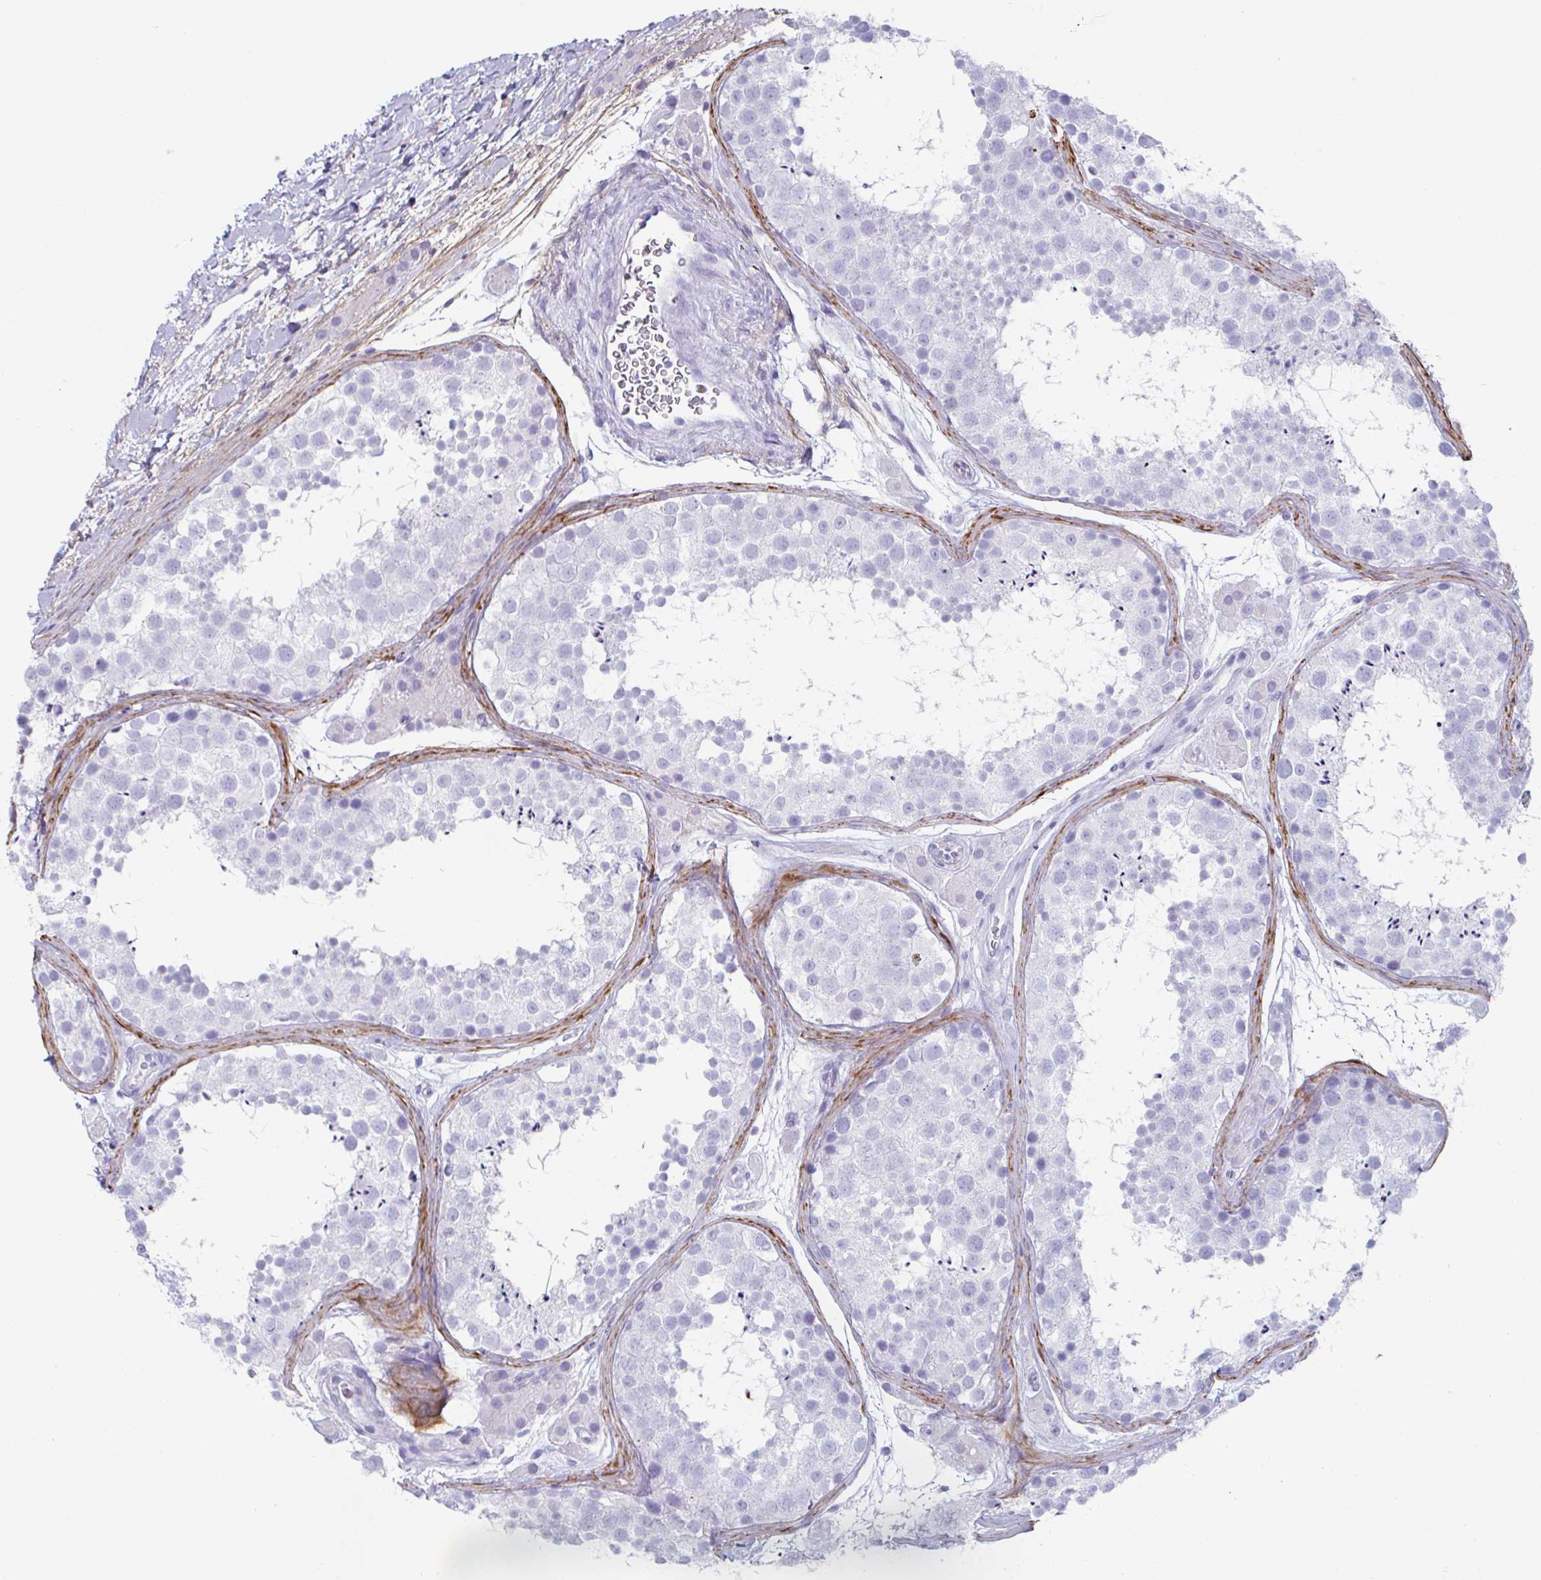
{"staining": {"intensity": "negative", "quantity": "none", "location": "none"}, "tissue": "testis", "cell_type": "Cells in seminiferous ducts", "image_type": "normal", "snomed": [{"axis": "morphology", "description": "Normal tissue, NOS"}, {"axis": "topography", "description": "Testis"}], "caption": "This is an immunohistochemistry image of benign human testis. There is no expression in cells in seminiferous ducts.", "gene": "CREG2", "patient": {"sex": "male", "age": 41}}